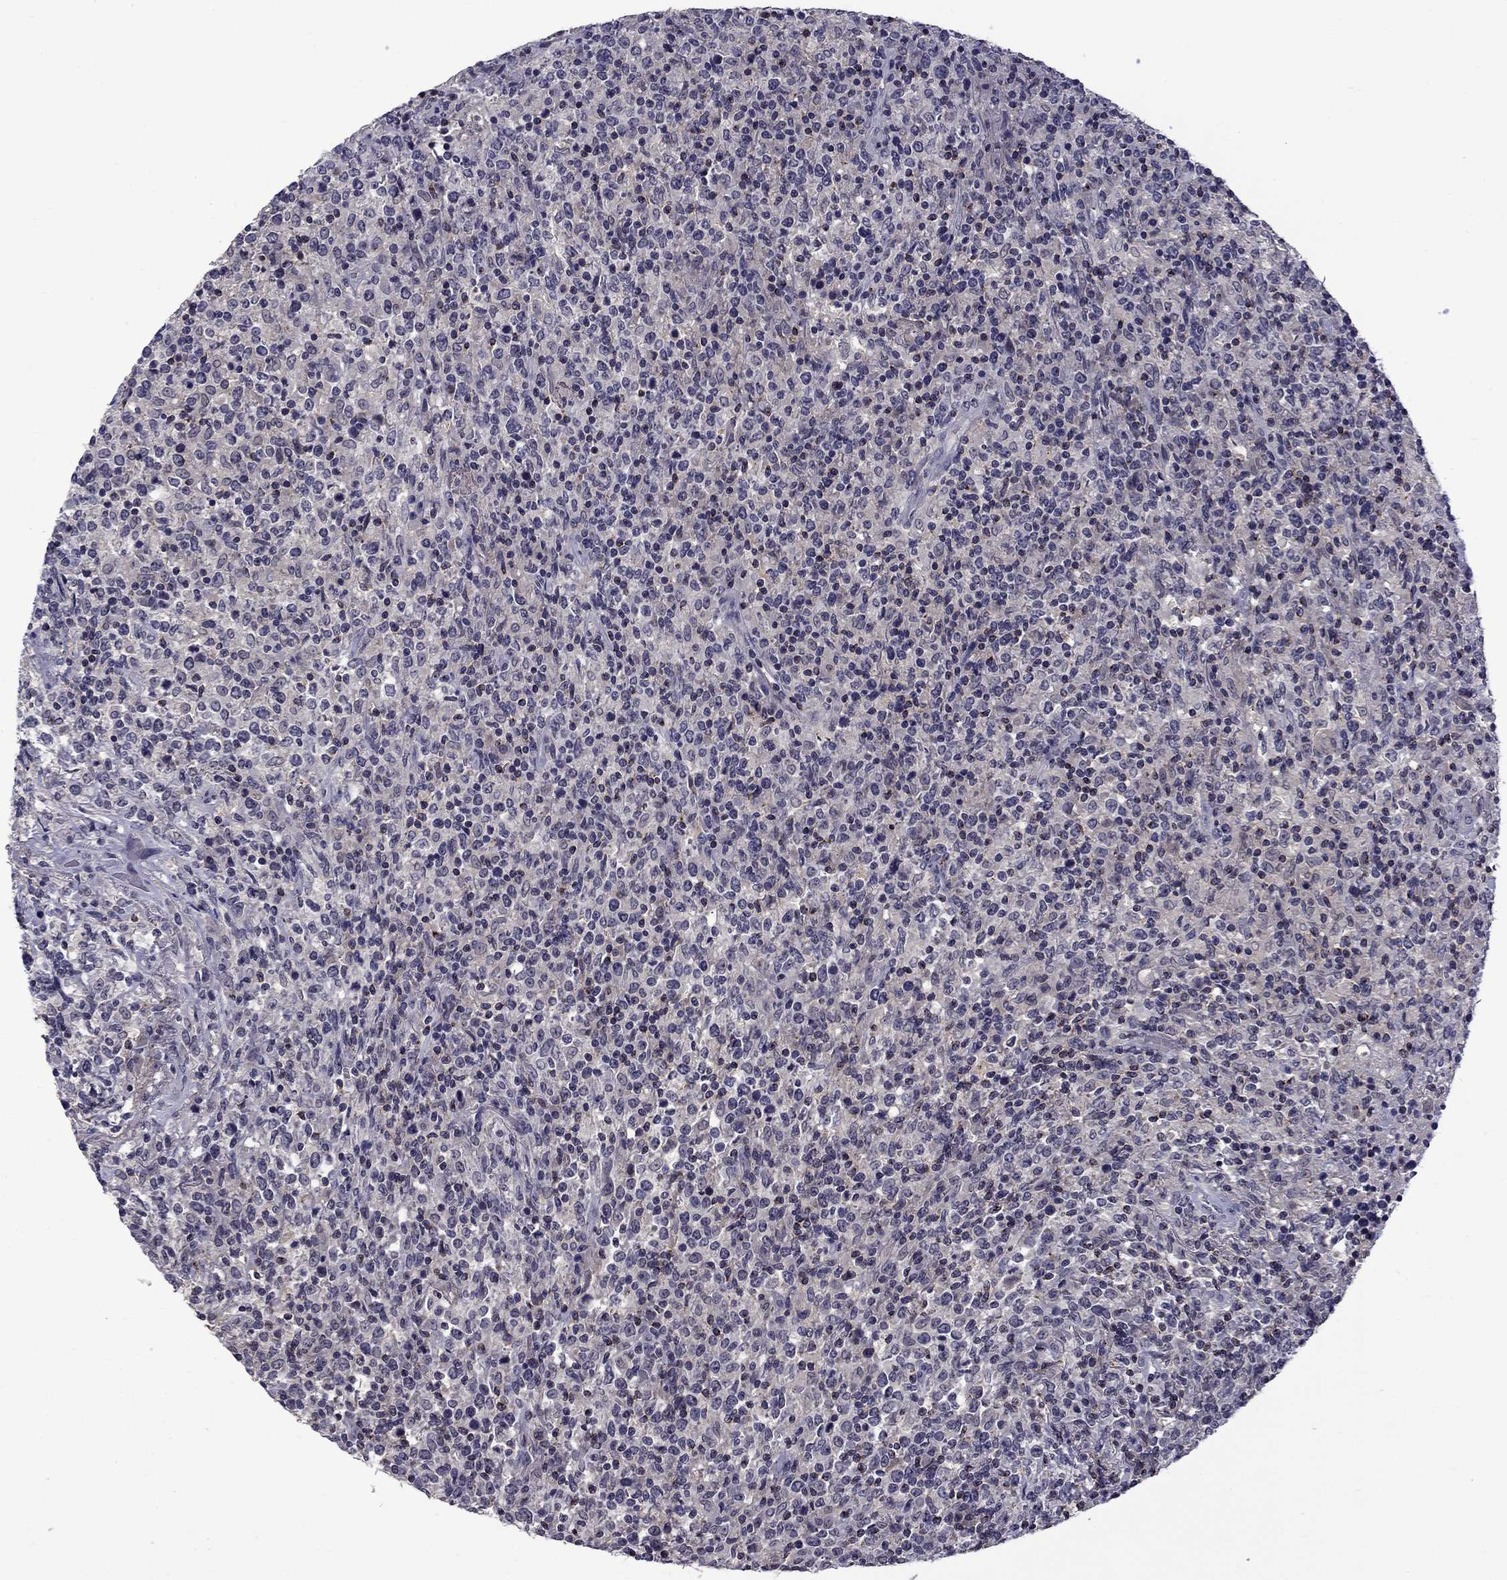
{"staining": {"intensity": "negative", "quantity": "none", "location": "none"}, "tissue": "lymphoma", "cell_type": "Tumor cells", "image_type": "cancer", "snomed": [{"axis": "morphology", "description": "Malignant lymphoma, non-Hodgkin's type, High grade"}, {"axis": "topography", "description": "Lung"}], "caption": "Photomicrograph shows no protein expression in tumor cells of lymphoma tissue.", "gene": "SNTA1", "patient": {"sex": "male", "age": 79}}